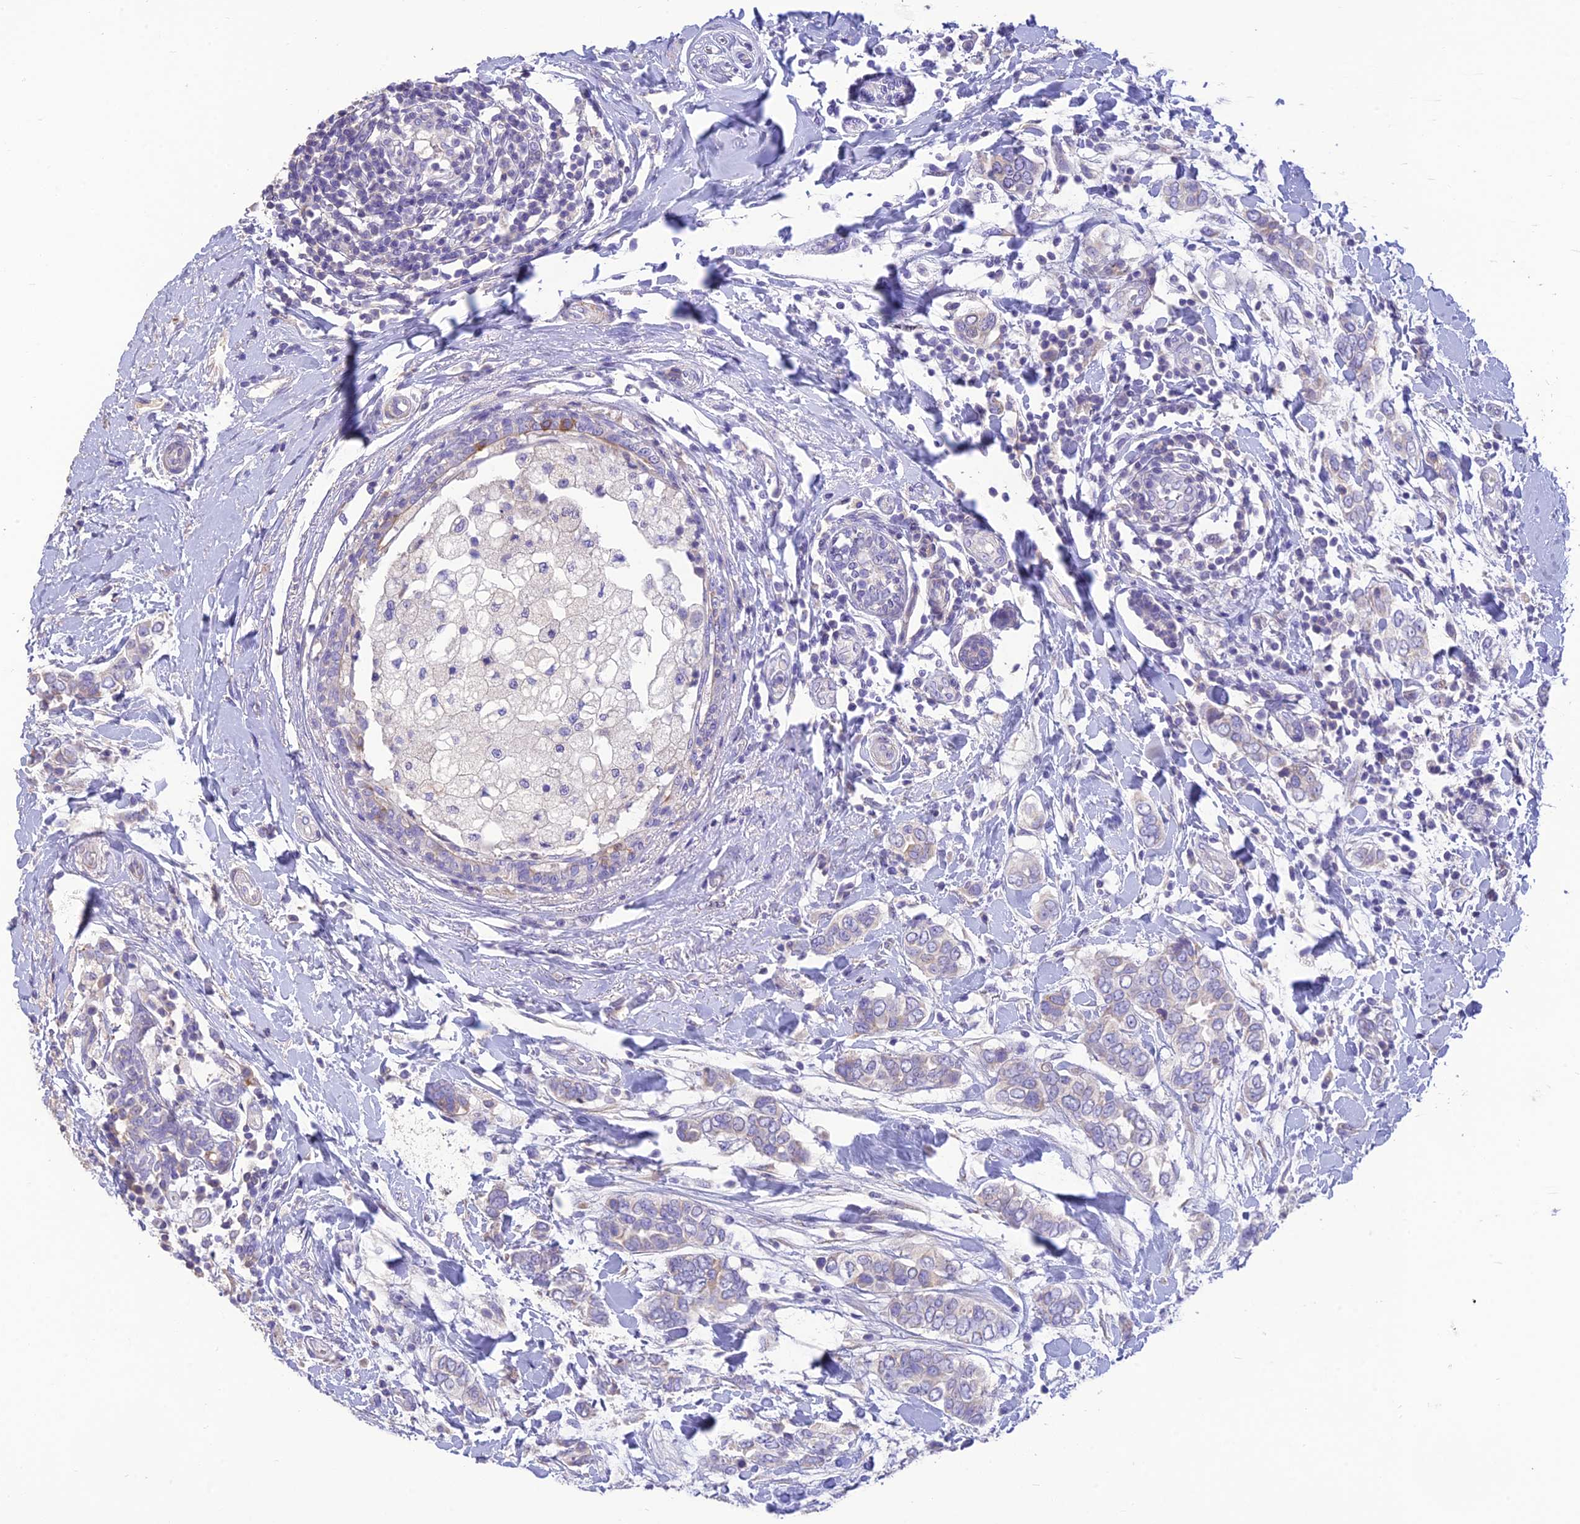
{"staining": {"intensity": "negative", "quantity": "none", "location": "none"}, "tissue": "breast cancer", "cell_type": "Tumor cells", "image_type": "cancer", "snomed": [{"axis": "morphology", "description": "Lobular carcinoma"}, {"axis": "topography", "description": "Breast"}], "caption": "DAB immunohistochemical staining of human breast lobular carcinoma demonstrates no significant staining in tumor cells.", "gene": "HSD17B2", "patient": {"sex": "female", "age": 51}}